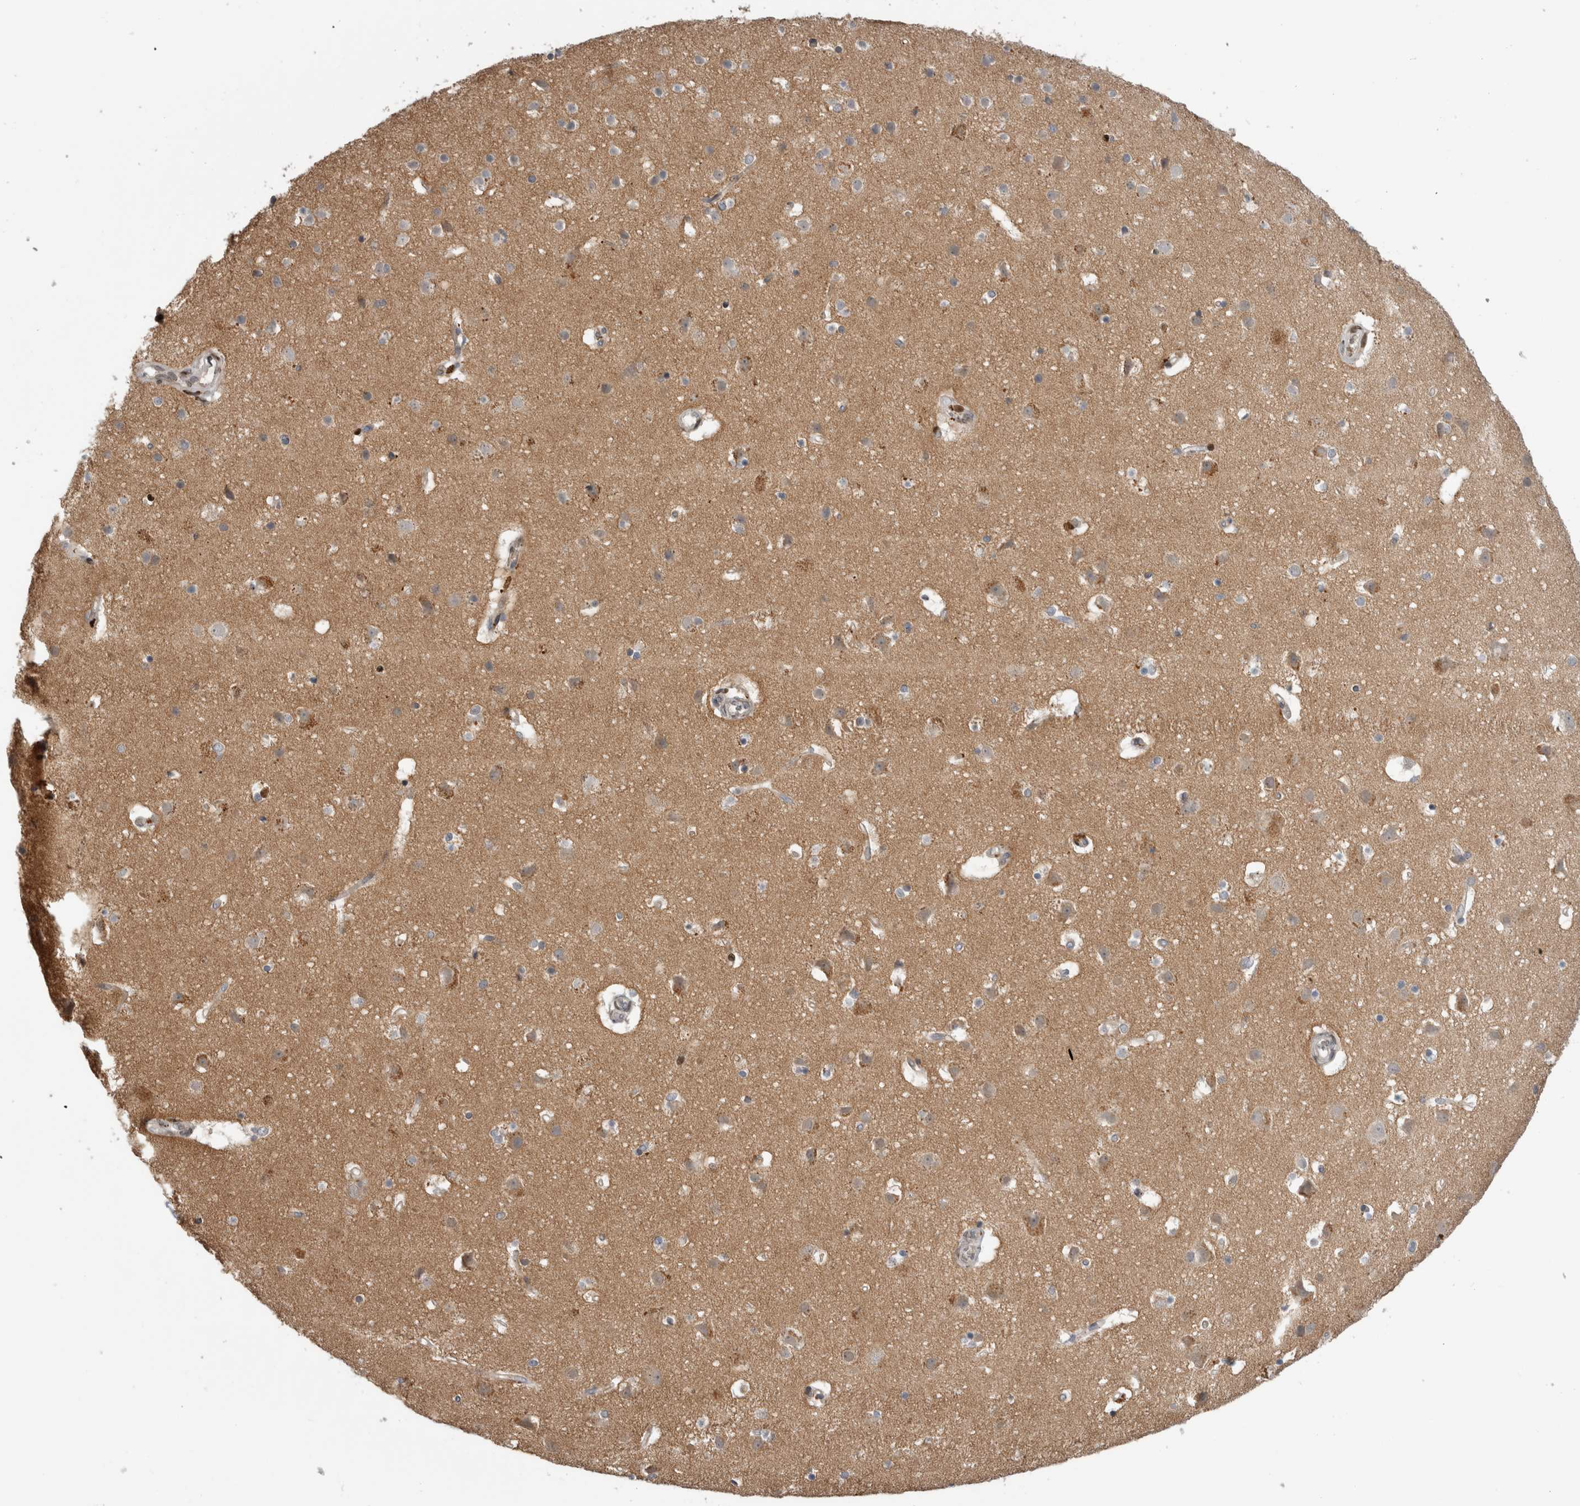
{"staining": {"intensity": "negative", "quantity": "none", "location": "none"}, "tissue": "cerebral cortex", "cell_type": "Endothelial cells", "image_type": "normal", "snomed": [{"axis": "morphology", "description": "Normal tissue, NOS"}, {"axis": "topography", "description": "Cerebral cortex"}], "caption": "Immunohistochemistry of unremarkable human cerebral cortex shows no positivity in endothelial cells. Nuclei are stained in blue.", "gene": "DMTN", "patient": {"sex": "male", "age": 54}}